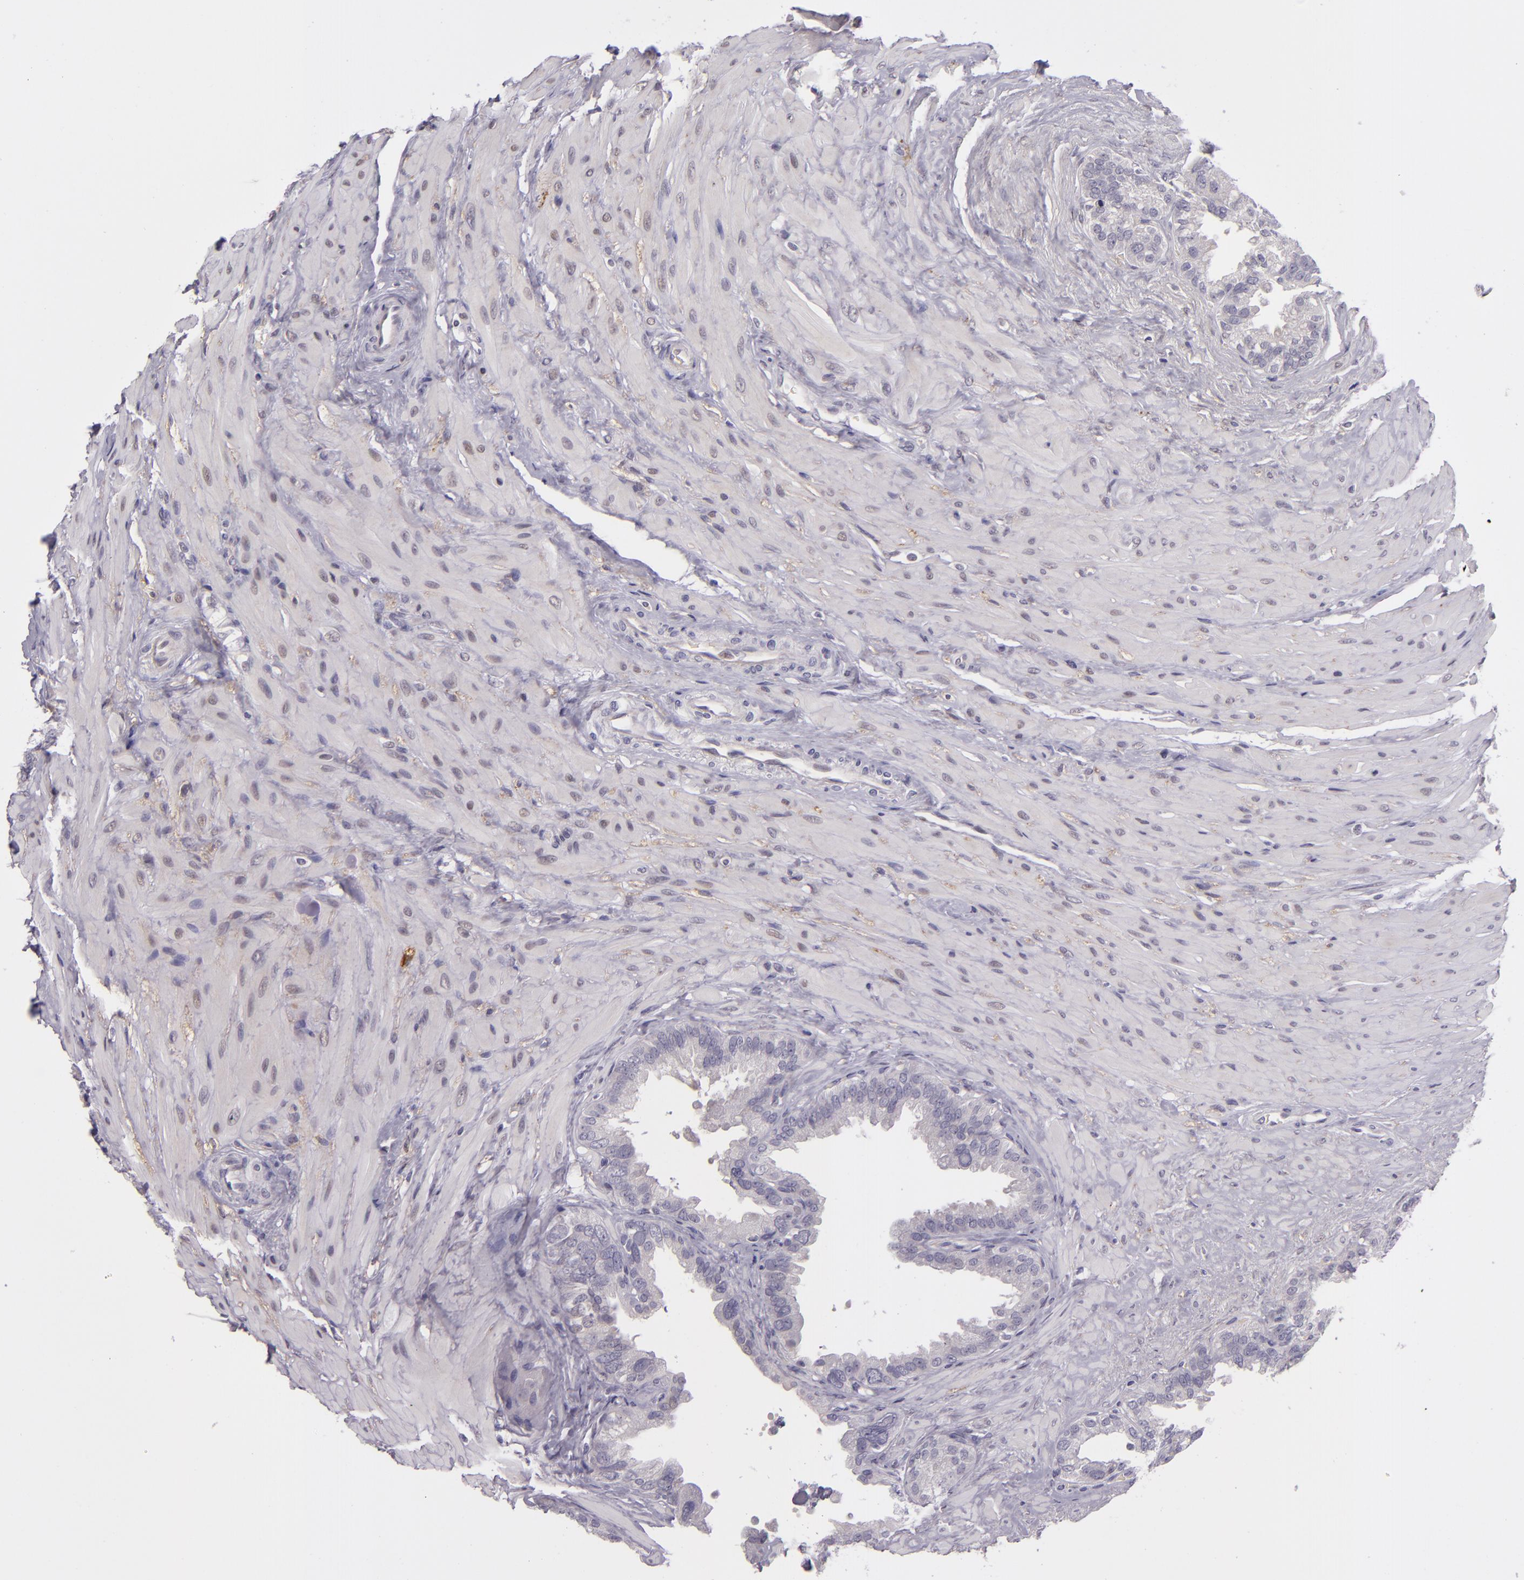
{"staining": {"intensity": "negative", "quantity": "none", "location": "none"}, "tissue": "seminal vesicle", "cell_type": "Glandular cells", "image_type": "normal", "snomed": [{"axis": "morphology", "description": "Normal tissue, NOS"}, {"axis": "topography", "description": "Prostate"}, {"axis": "topography", "description": "Seminal veicle"}], "caption": "DAB (3,3'-diaminobenzidine) immunohistochemical staining of normal human seminal vesicle demonstrates no significant expression in glandular cells.", "gene": "SNCB", "patient": {"sex": "male", "age": 63}}